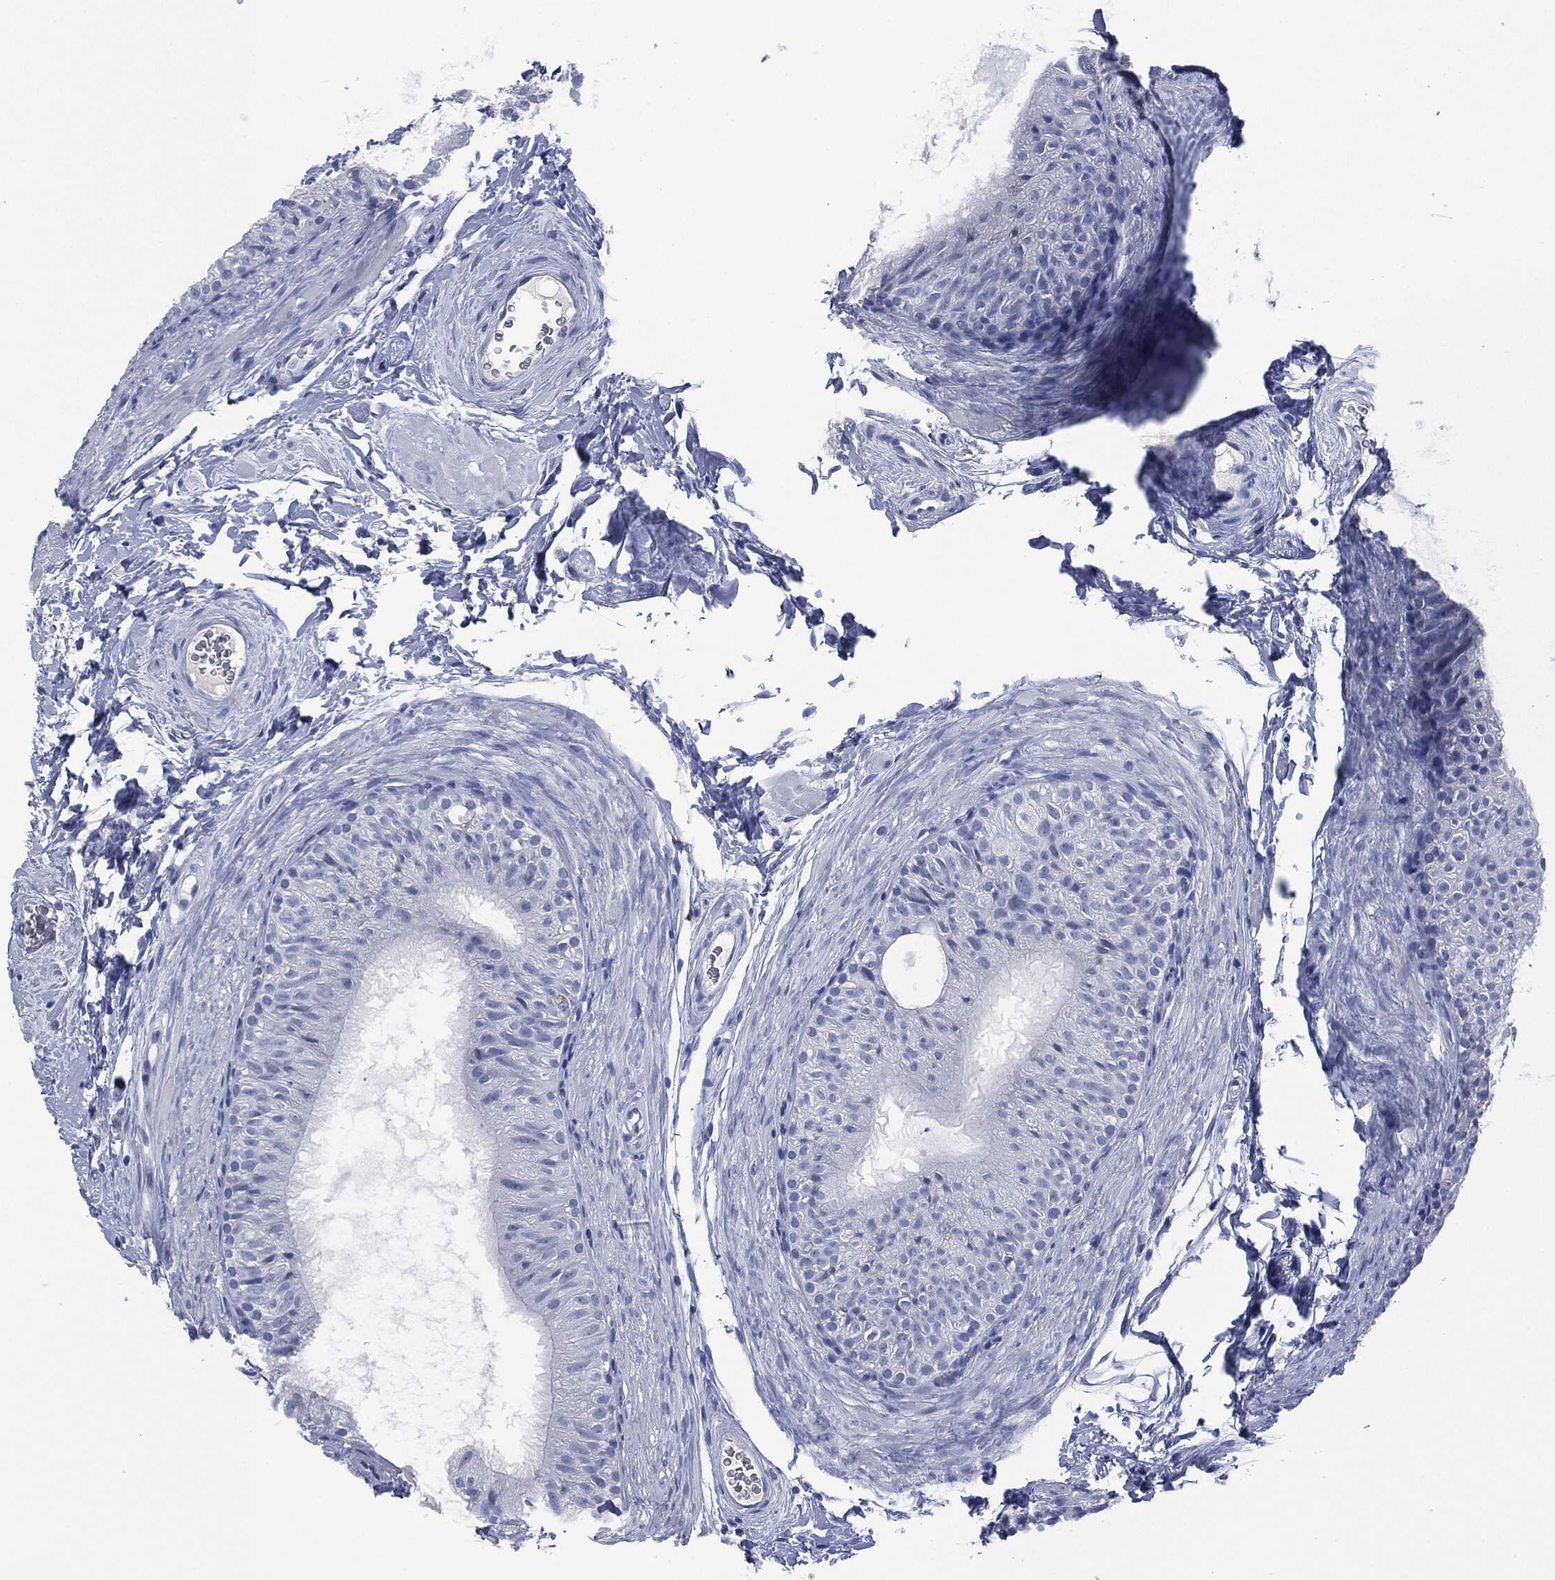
{"staining": {"intensity": "negative", "quantity": "none", "location": "none"}, "tissue": "epididymis", "cell_type": "Glandular cells", "image_type": "normal", "snomed": [{"axis": "morphology", "description": "Normal tissue, NOS"}, {"axis": "topography", "description": "Epididymis"}], "caption": "The immunohistochemistry (IHC) image has no significant expression in glandular cells of epididymis.", "gene": "CEACAM8", "patient": {"sex": "male", "age": 34}}